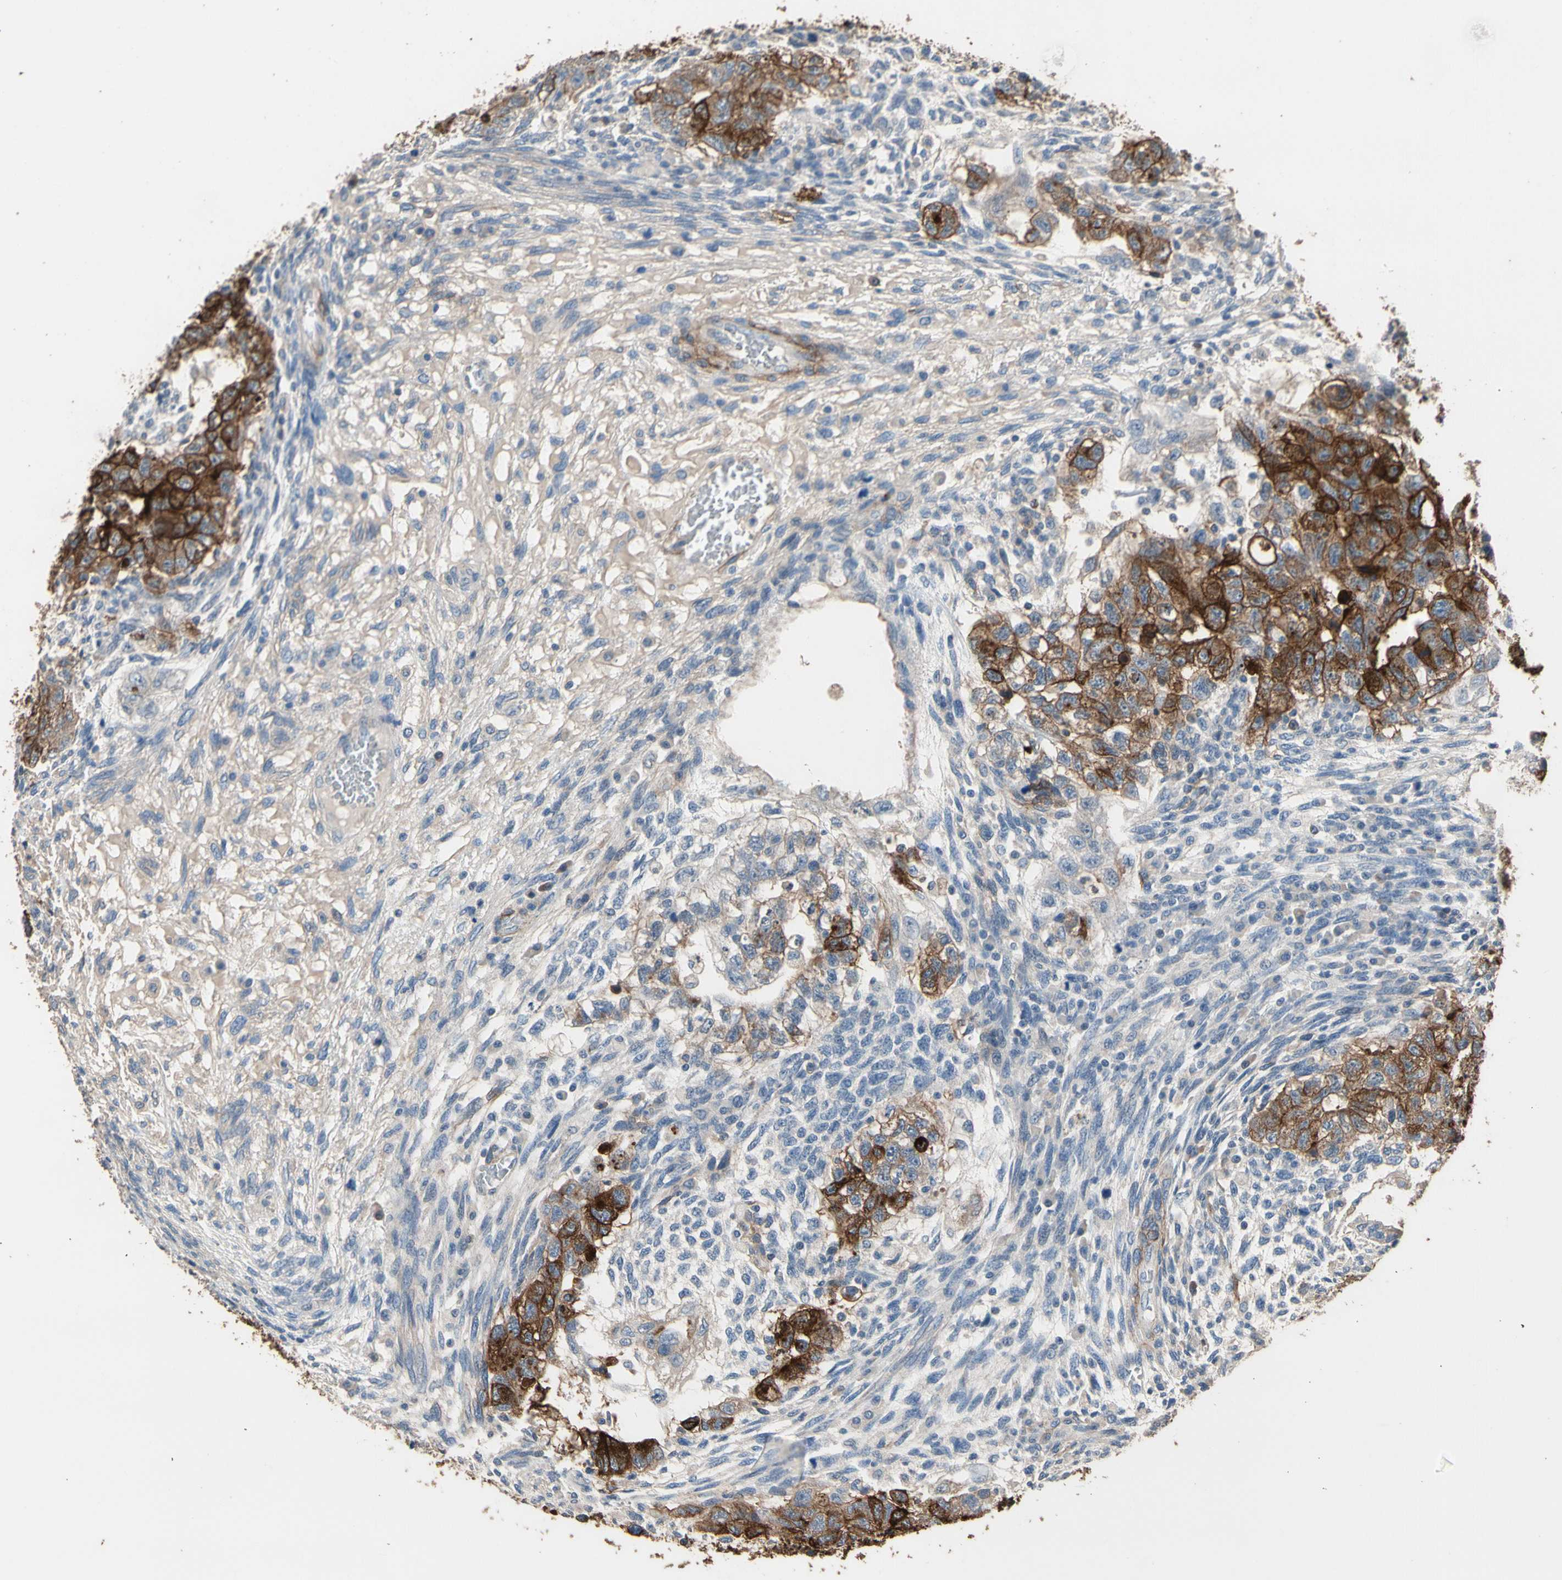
{"staining": {"intensity": "strong", "quantity": ">75%", "location": "cytoplasmic/membranous"}, "tissue": "testis cancer", "cell_type": "Tumor cells", "image_type": "cancer", "snomed": [{"axis": "morphology", "description": "Normal tissue, NOS"}, {"axis": "morphology", "description": "Carcinoma, Embryonal, NOS"}, {"axis": "topography", "description": "Testis"}], "caption": "High-power microscopy captured an immunohistochemistry histopathology image of embryonal carcinoma (testis), revealing strong cytoplasmic/membranous expression in approximately >75% of tumor cells.", "gene": "SUSD2", "patient": {"sex": "male", "age": 36}}